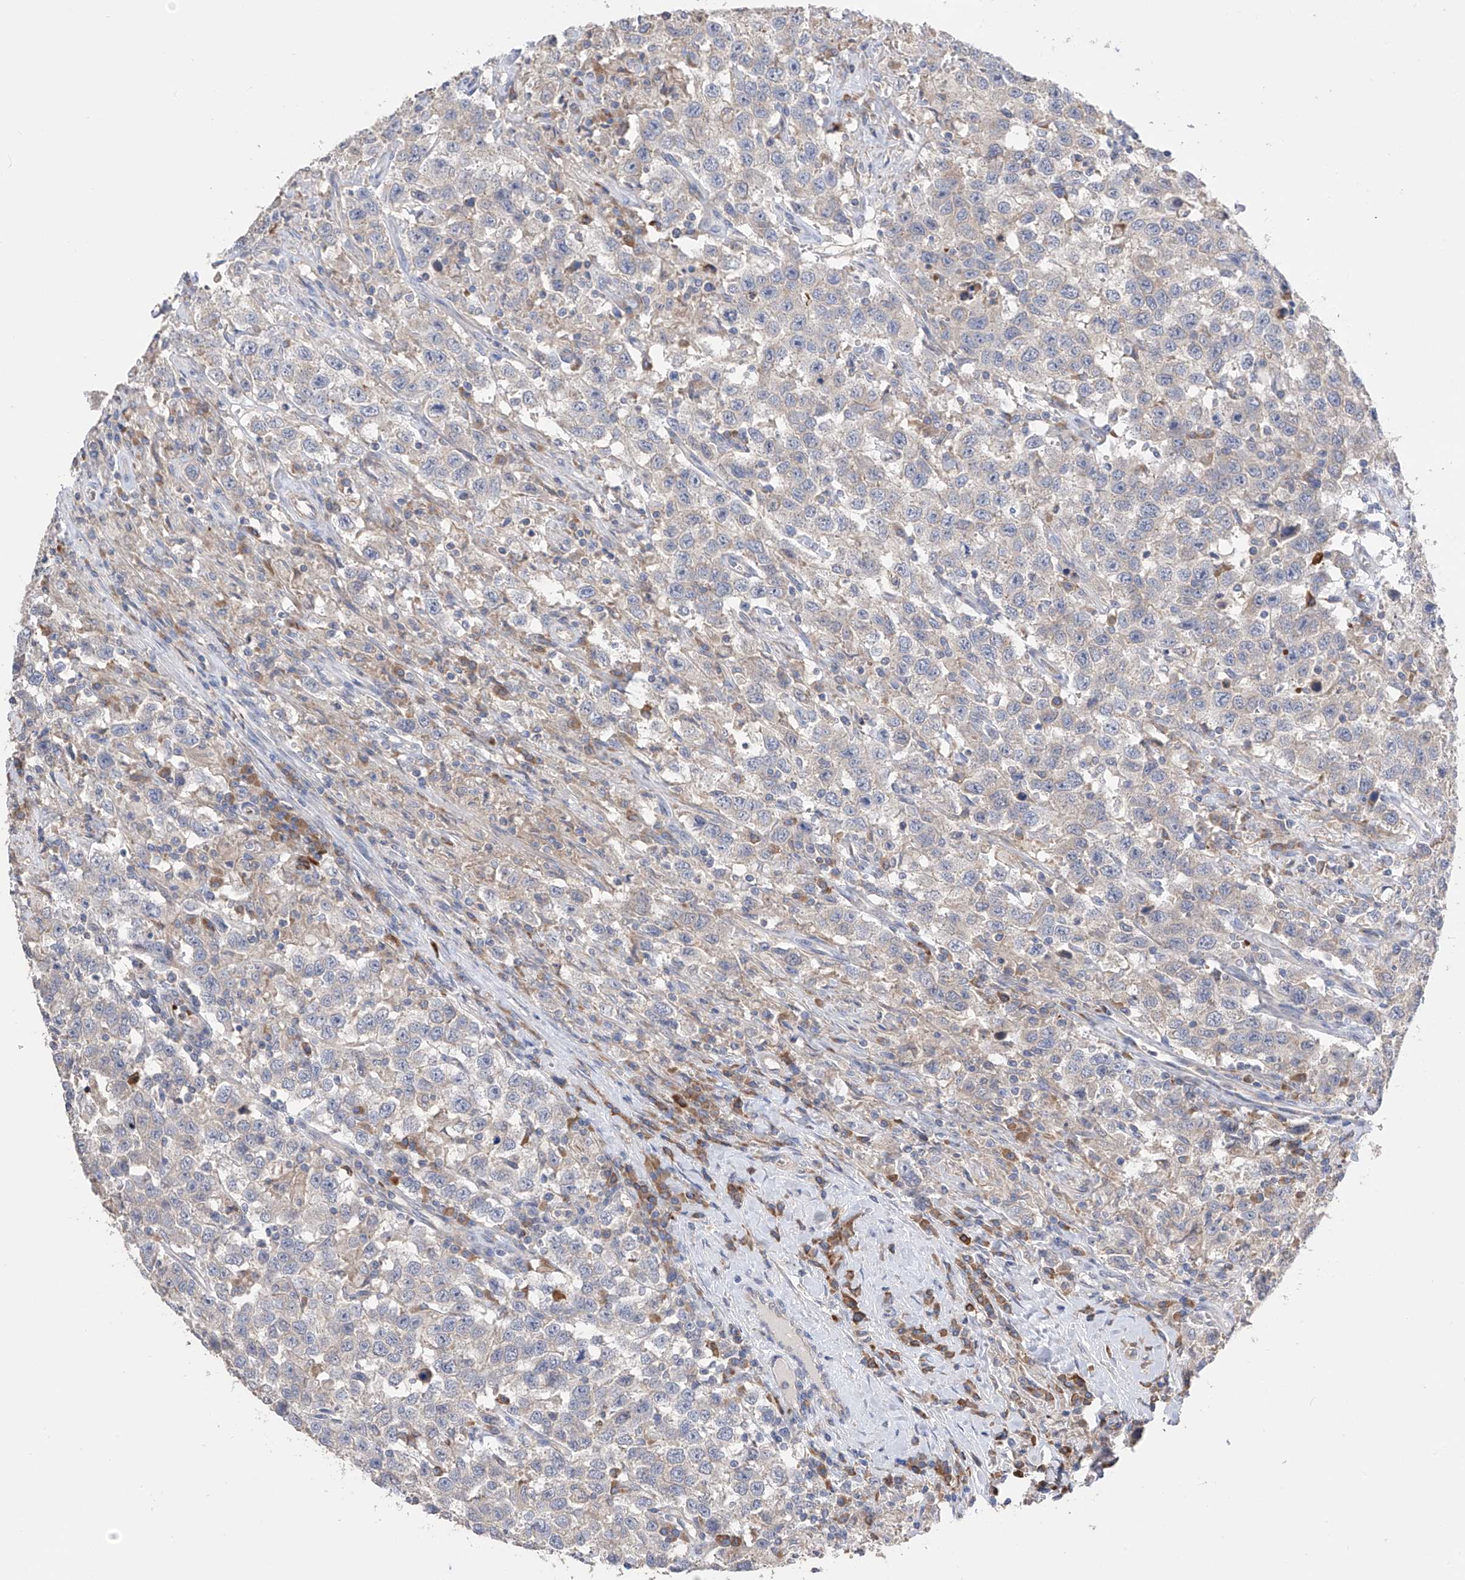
{"staining": {"intensity": "negative", "quantity": "none", "location": "none"}, "tissue": "testis cancer", "cell_type": "Tumor cells", "image_type": "cancer", "snomed": [{"axis": "morphology", "description": "Seminoma, NOS"}, {"axis": "topography", "description": "Testis"}], "caption": "High power microscopy histopathology image of an IHC micrograph of testis cancer (seminoma), revealing no significant positivity in tumor cells.", "gene": "NFATC4", "patient": {"sex": "male", "age": 41}}